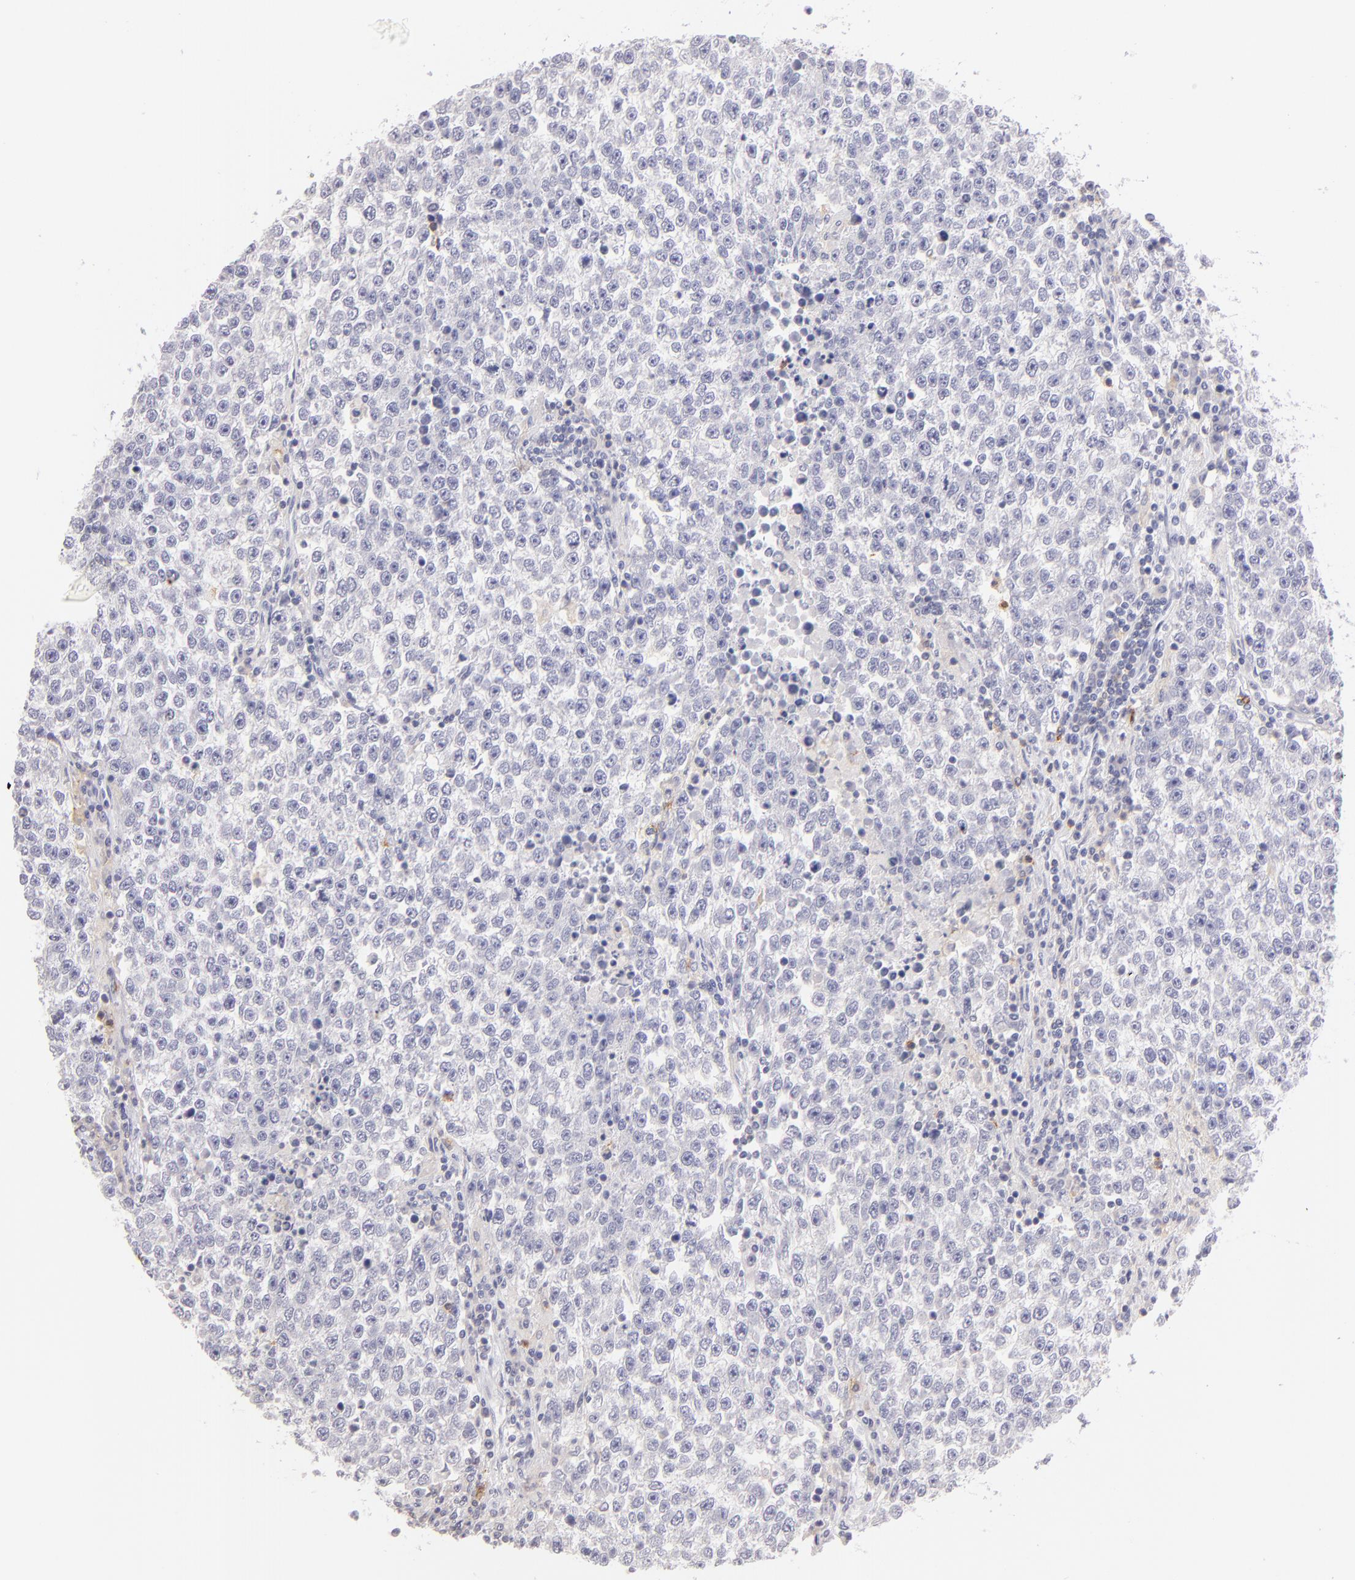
{"staining": {"intensity": "negative", "quantity": "none", "location": "none"}, "tissue": "testis cancer", "cell_type": "Tumor cells", "image_type": "cancer", "snomed": [{"axis": "morphology", "description": "Seminoma, NOS"}, {"axis": "topography", "description": "Testis"}], "caption": "Testis cancer (seminoma) was stained to show a protein in brown. There is no significant expression in tumor cells.", "gene": "IL2RA", "patient": {"sex": "male", "age": 36}}